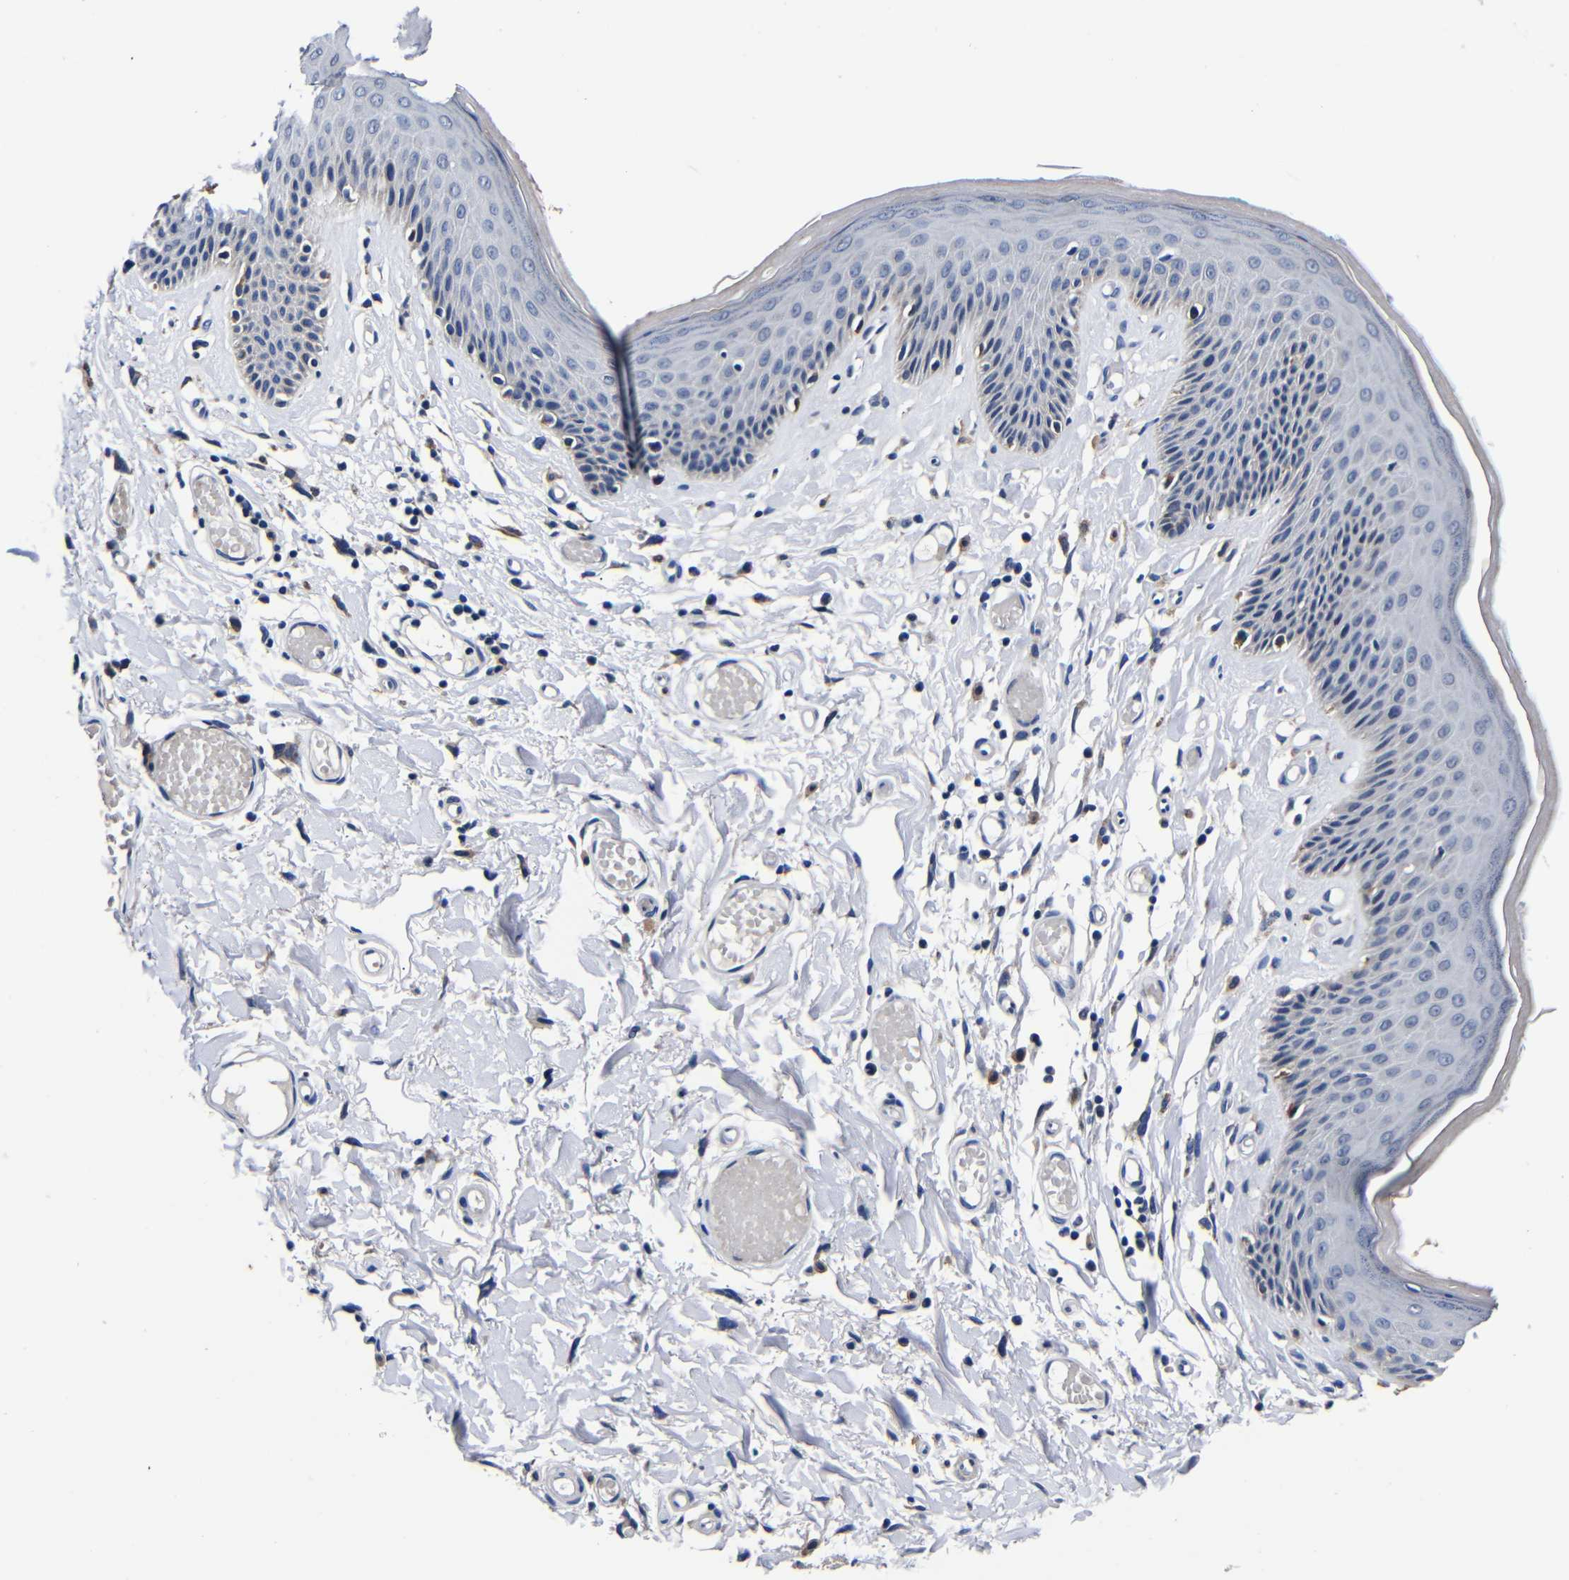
{"staining": {"intensity": "weak", "quantity": "<25%", "location": "cytoplasmic/membranous"}, "tissue": "skin", "cell_type": "Epidermal cells", "image_type": "normal", "snomed": [{"axis": "morphology", "description": "Normal tissue, NOS"}, {"axis": "topography", "description": "Vulva"}], "caption": "DAB immunohistochemical staining of unremarkable human skin shows no significant expression in epidermal cells. Brightfield microscopy of IHC stained with DAB (3,3'-diaminobenzidine) (brown) and hematoxylin (blue), captured at high magnification.", "gene": "DEPP1", "patient": {"sex": "female", "age": 73}}